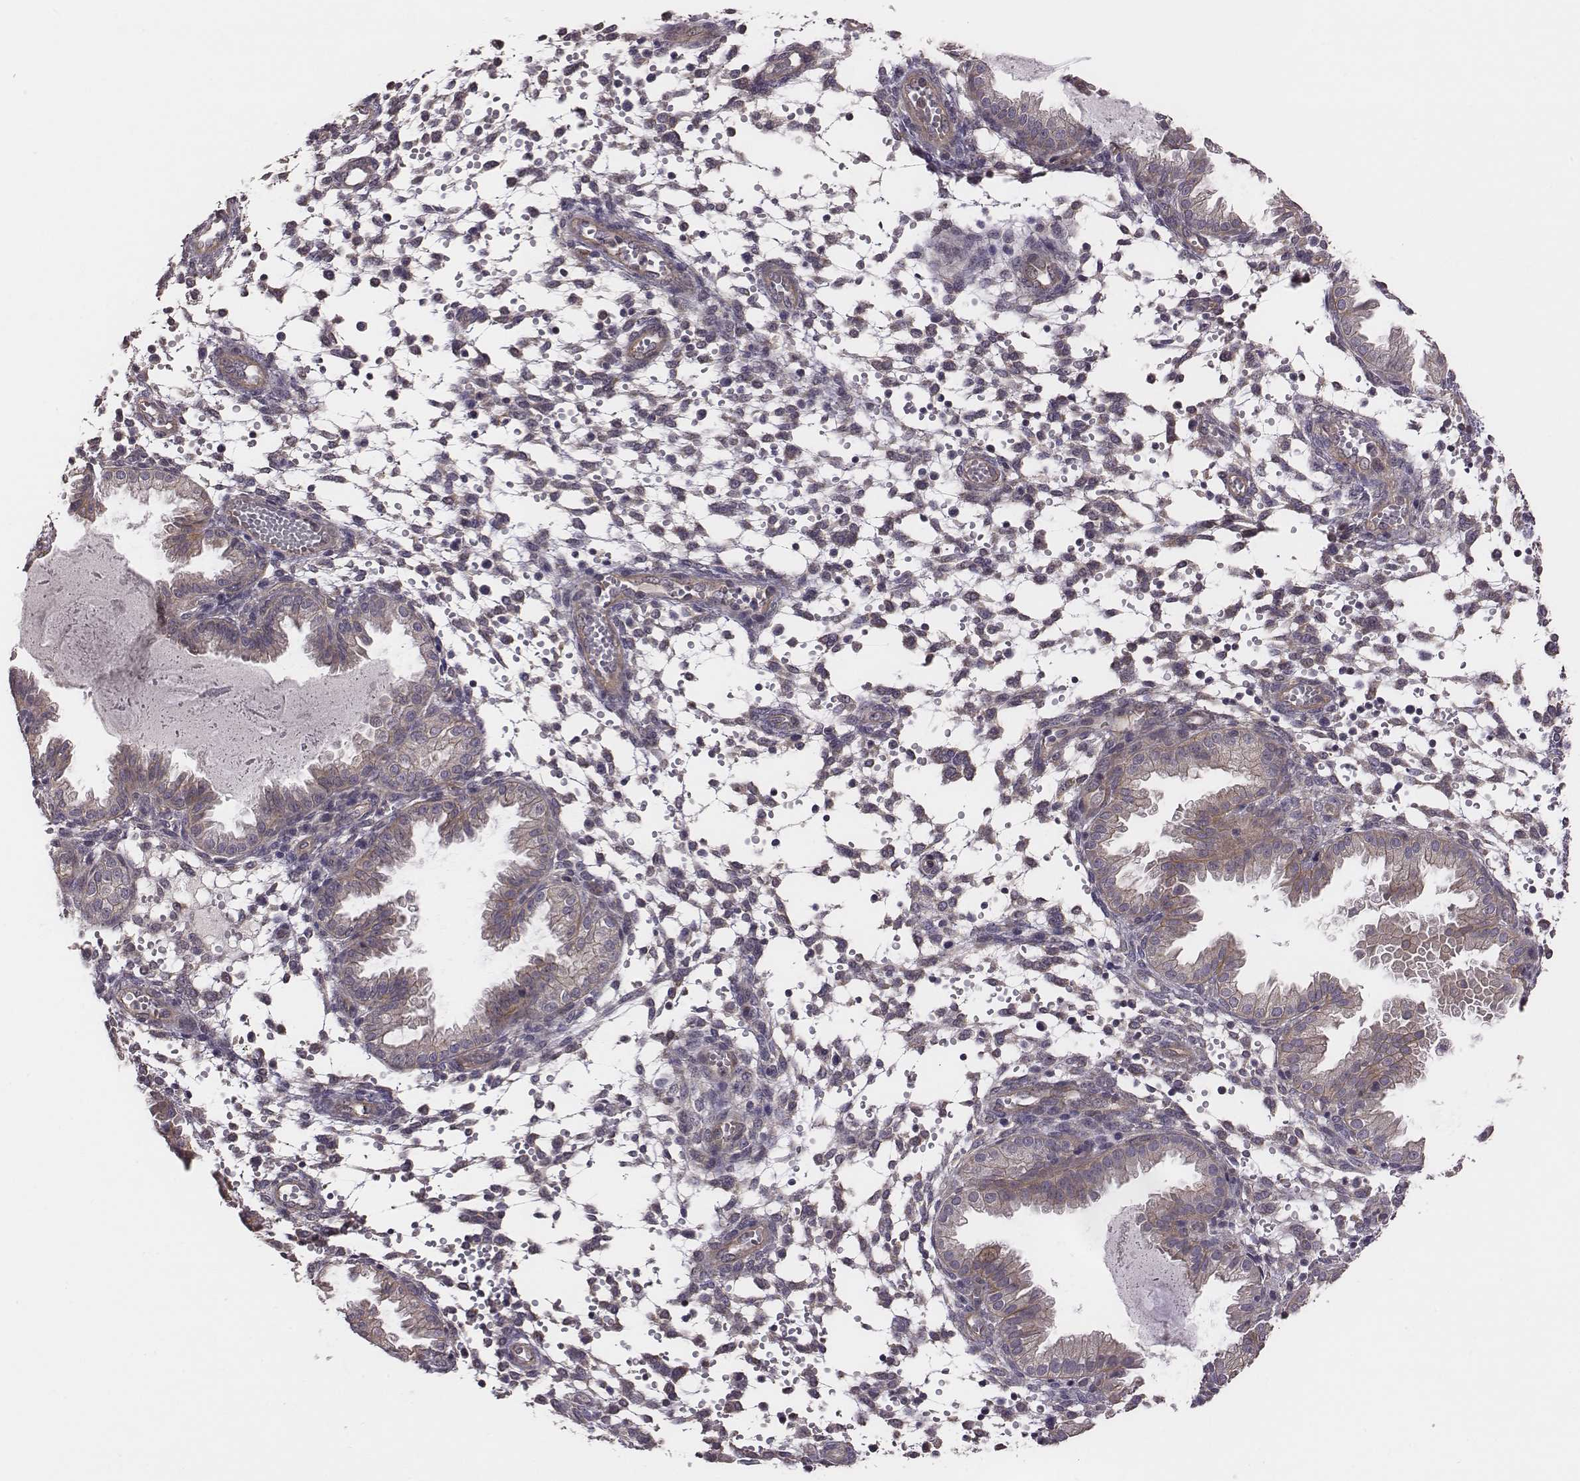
{"staining": {"intensity": "negative", "quantity": "none", "location": "none"}, "tissue": "endometrium", "cell_type": "Cells in endometrial stroma", "image_type": "normal", "snomed": [{"axis": "morphology", "description": "Normal tissue, NOS"}, {"axis": "topography", "description": "Endometrium"}], "caption": "Immunohistochemistry micrograph of normal endometrium stained for a protein (brown), which displays no staining in cells in endometrial stroma.", "gene": "SCARF1", "patient": {"sex": "female", "age": 33}}